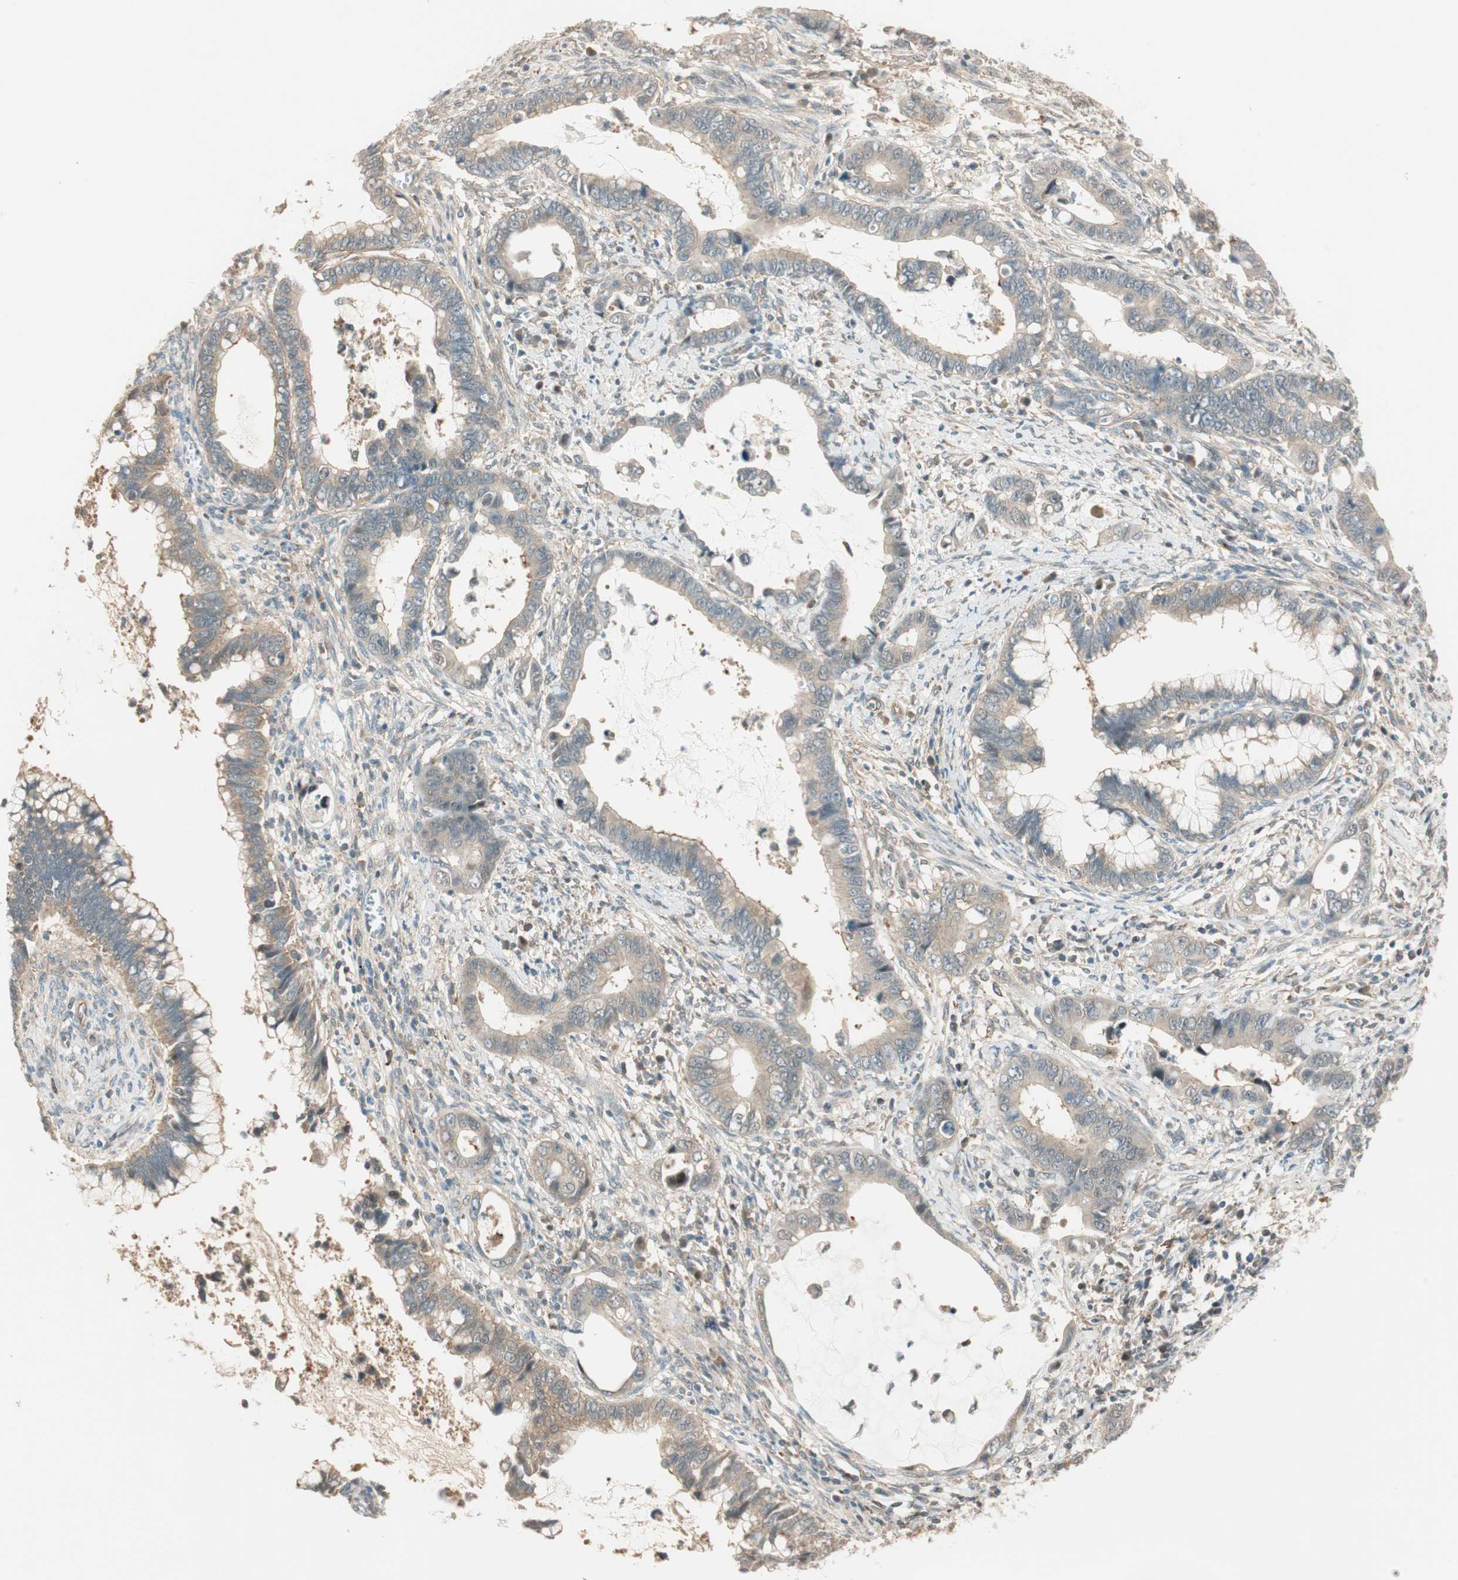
{"staining": {"intensity": "weak", "quantity": ">75%", "location": "cytoplasmic/membranous"}, "tissue": "cervical cancer", "cell_type": "Tumor cells", "image_type": "cancer", "snomed": [{"axis": "morphology", "description": "Adenocarcinoma, NOS"}, {"axis": "topography", "description": "Cervix"}], "caption": "Cervical cancer stained for a protein (brown) demonstrates weak cytoplasmic/membranous positive expression in about >75% of tumor cells.", "gene": "PSMD8", "patient": {"sex": "female", "age": 44}}